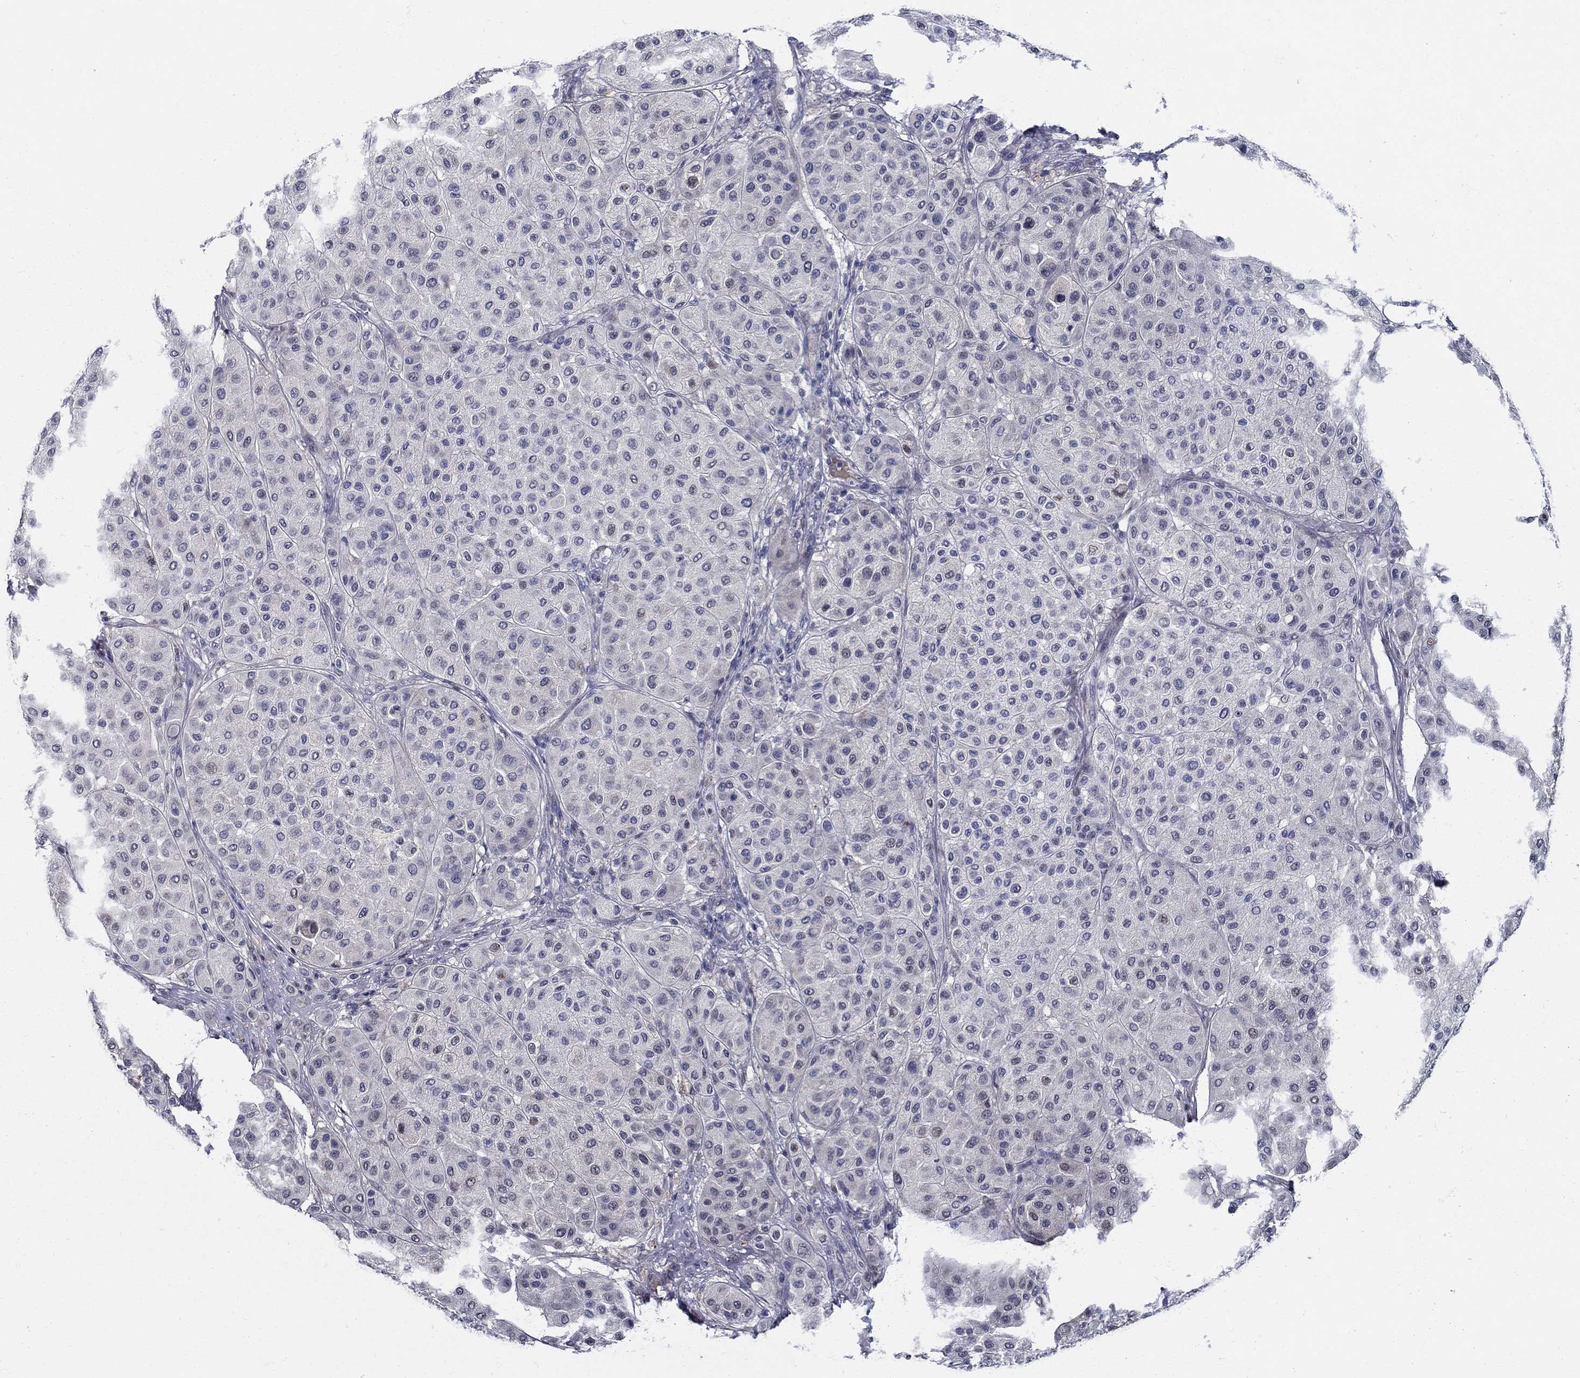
{"staining": {"intensity": "weak", "quantity": "<25%", "location": "nuclear"}, "tissue": "melanoma", "cell_type": "Tumor cells", "image_type": "cancer", "snomed": [{"axis": "morphology", "description": "Malignant melanoma, Metastatic site"}, {"axis": "topography", "description": "Smooth muscle"}], "caption": "Tumor cells are negative for protein expression in human melanoma.", "gene": "C16orf46", "patient": {"sex": "male", "age": 41}}